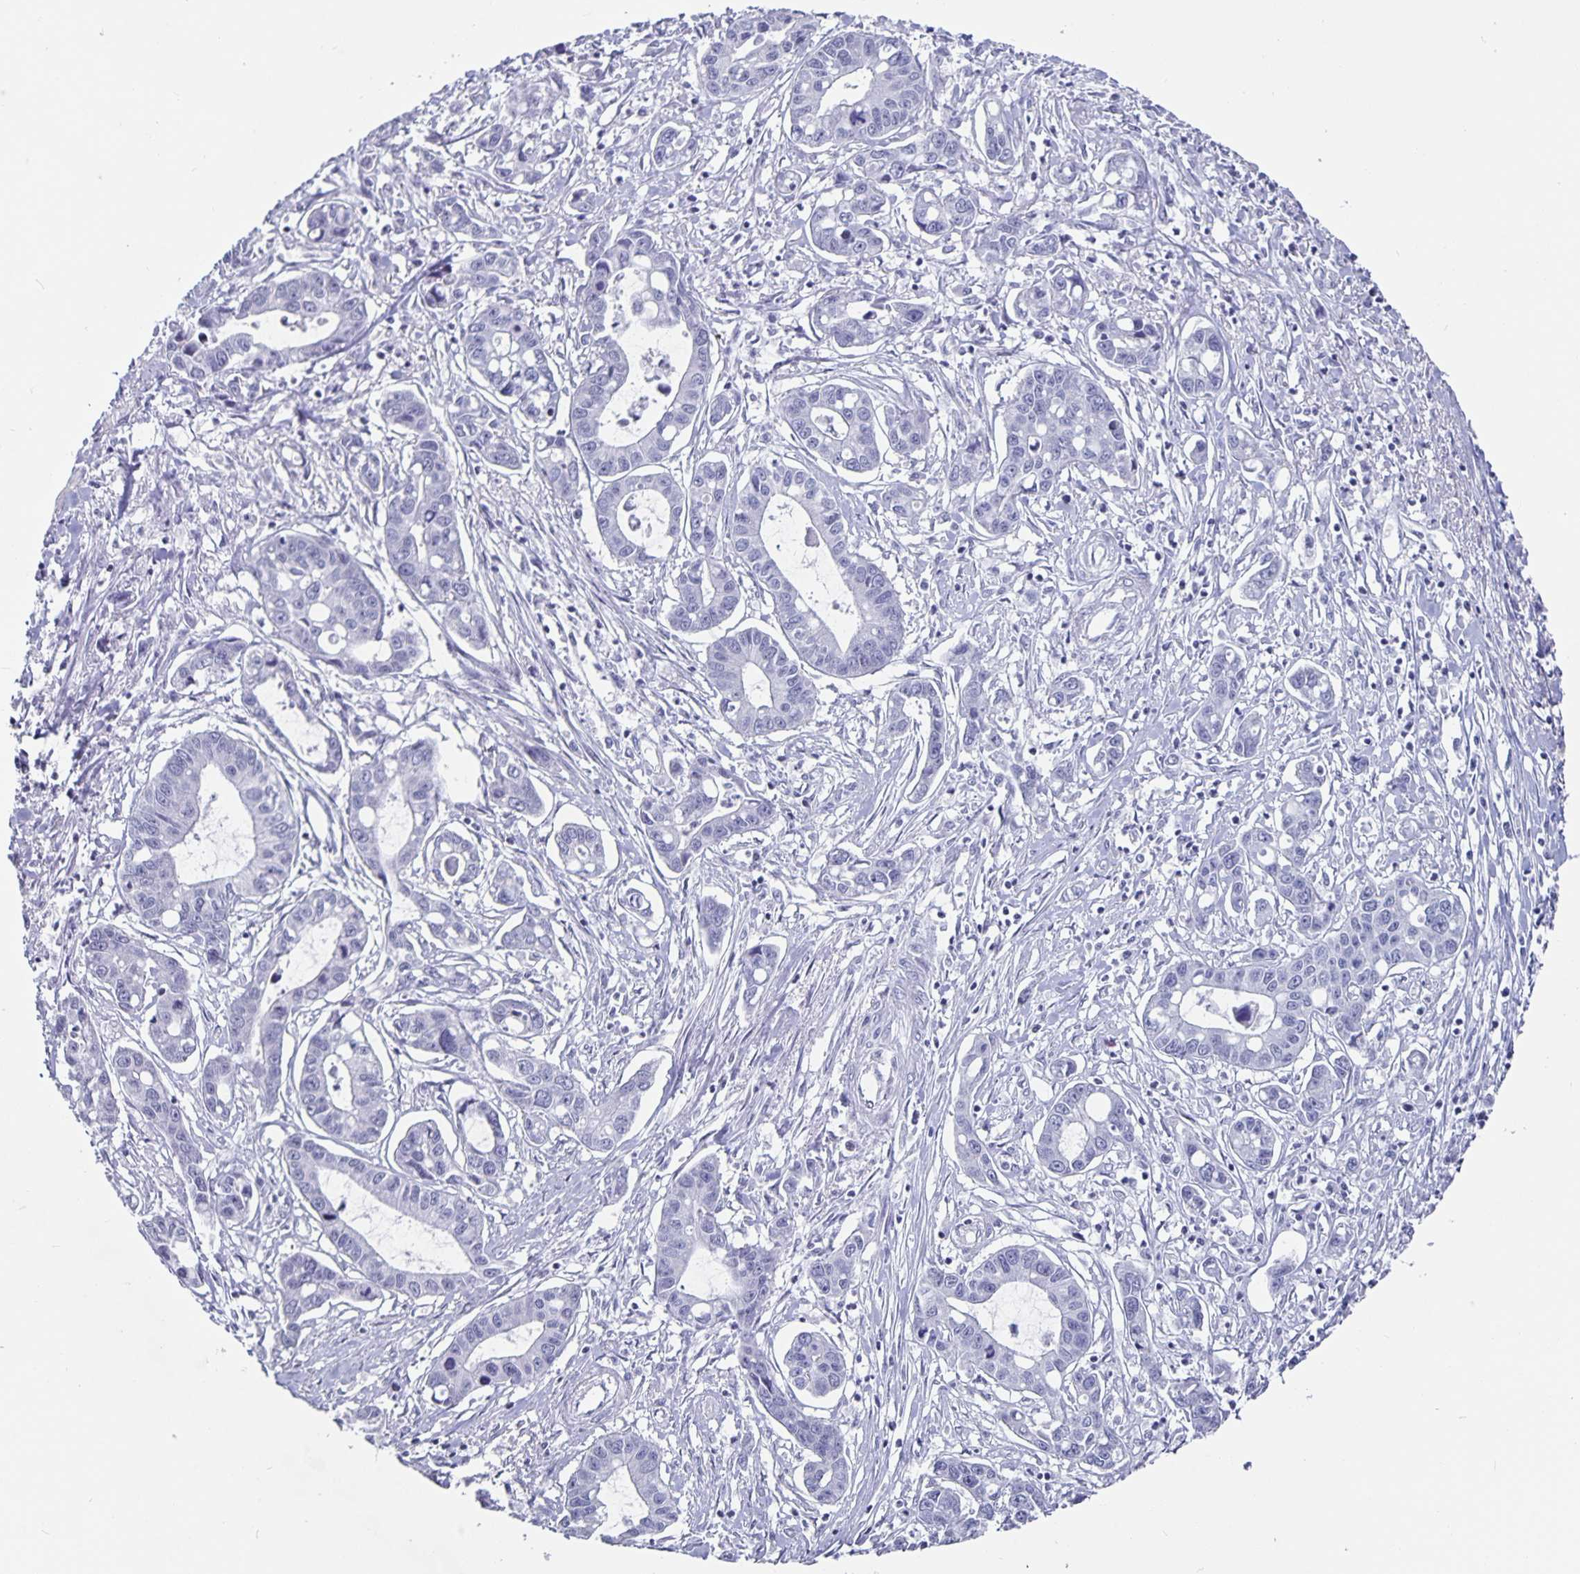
{"staining": {"intensity": "negative", "quantity": "none", "location": "none"}, "tissue": "liver cancer", "cell_type": "Tumor cells", "image_type": "cancer", "snomed": [{"axis": "morphology", "description": "Cholangiocarcinoma"}, {"axis": "topography", "description": "Liver"}], "caption": "High power microscopy image of an IHC micrograph of liver cancer, revealing no significant staining in tumor cells.", "gene": "OLIG2", "patient": {"sex": "male", "age": 58}}